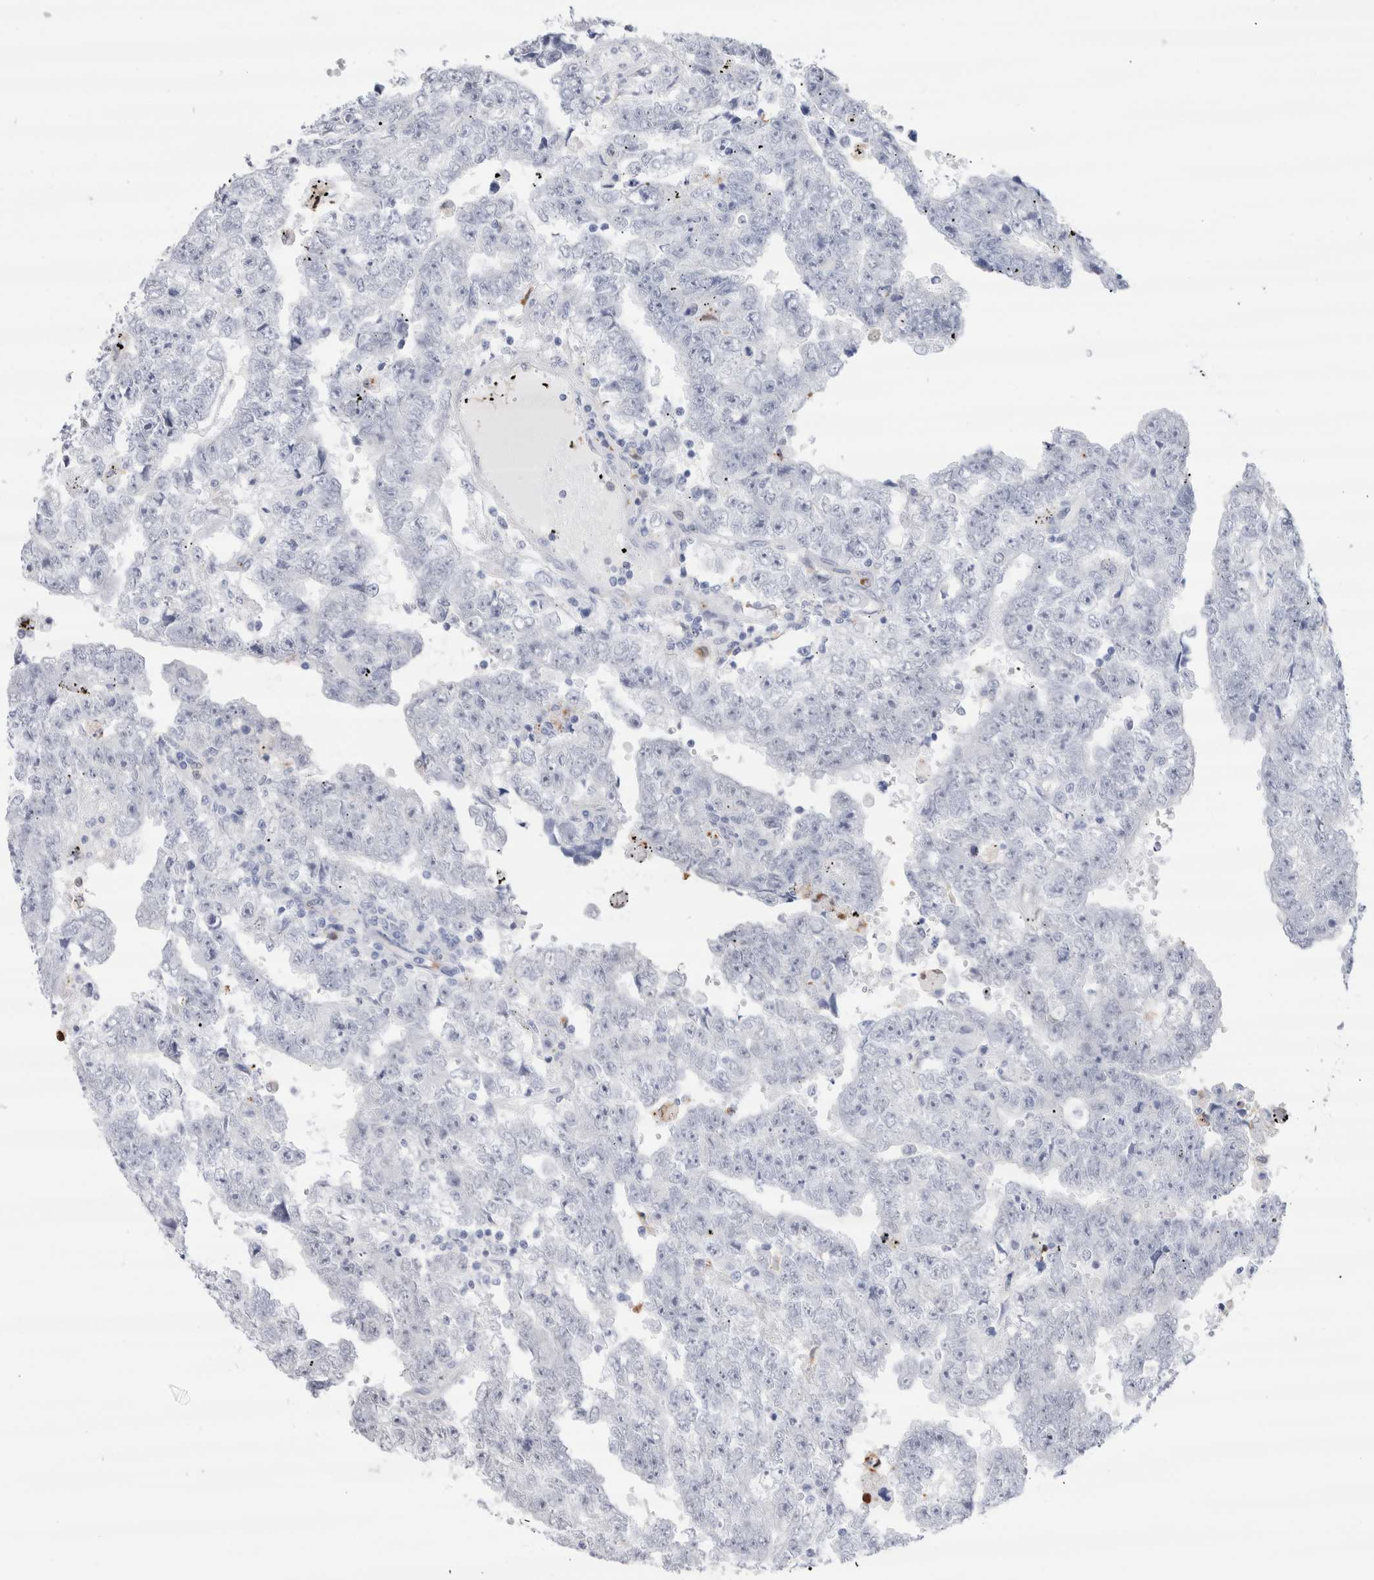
{"staining": {"intensity": "negative", "quantity": "none", "location": "none"}, "tissue": "testis cancer", "cell_type": "Tumor cells", "image_type": "cancer", "snomed": [{"axis": "morphology", "description": "Carcinoma, Embryonal, NOS"}, {"axis": "topography", "description": "Testis"}], "caption": "A micrograph of human testis embryonal carcinoma is negative for staining in tumor cells. (DAB immunohistochemistry (IHC), high magnification).", "gene": "SLC10A5", "patient": {"sex": "male", "age": 25}}